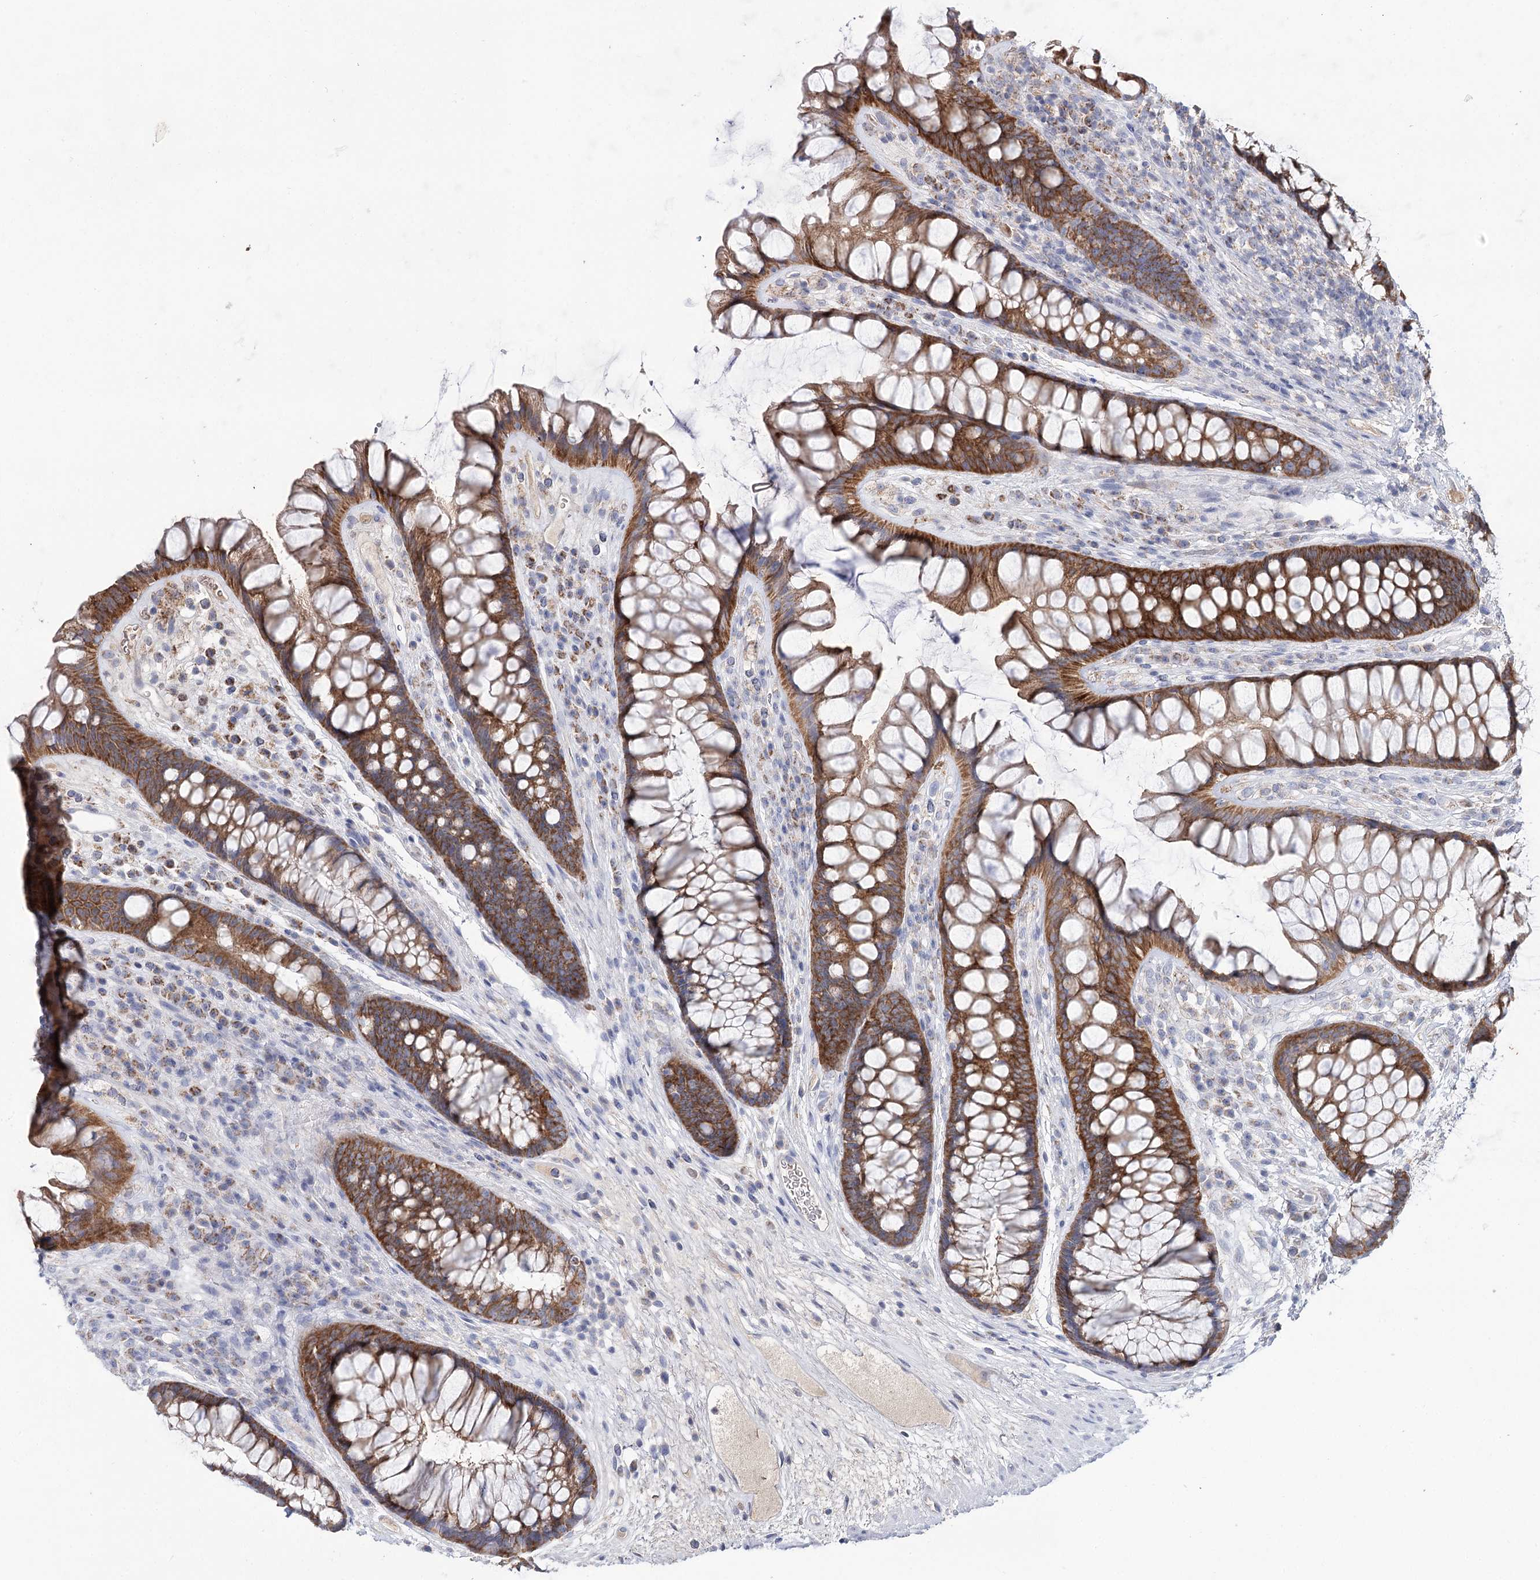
{"staining": {"intensity": "strong", "quantity": ">75%", "location": "cytoplasmic/membranous"}, "tissue": "rectum", "cell_type": "Glandular cells", "image_type": "normal", "snomed": [{"axis": "morphology", "description": "Normal tissue, NOS"}, {"axis": "topography", "description": "Rectum"}], "caption": "Rectum was stained to show a protein in brown. There is high levels of strong cytoplasmic/membranous expression in about >75% of glandular cells. (brown staining indicates protein expression, while blue staining denotes nuclei).", "gene": "ARHGAP44", "patient": {"sex": "male", "age": 74}}